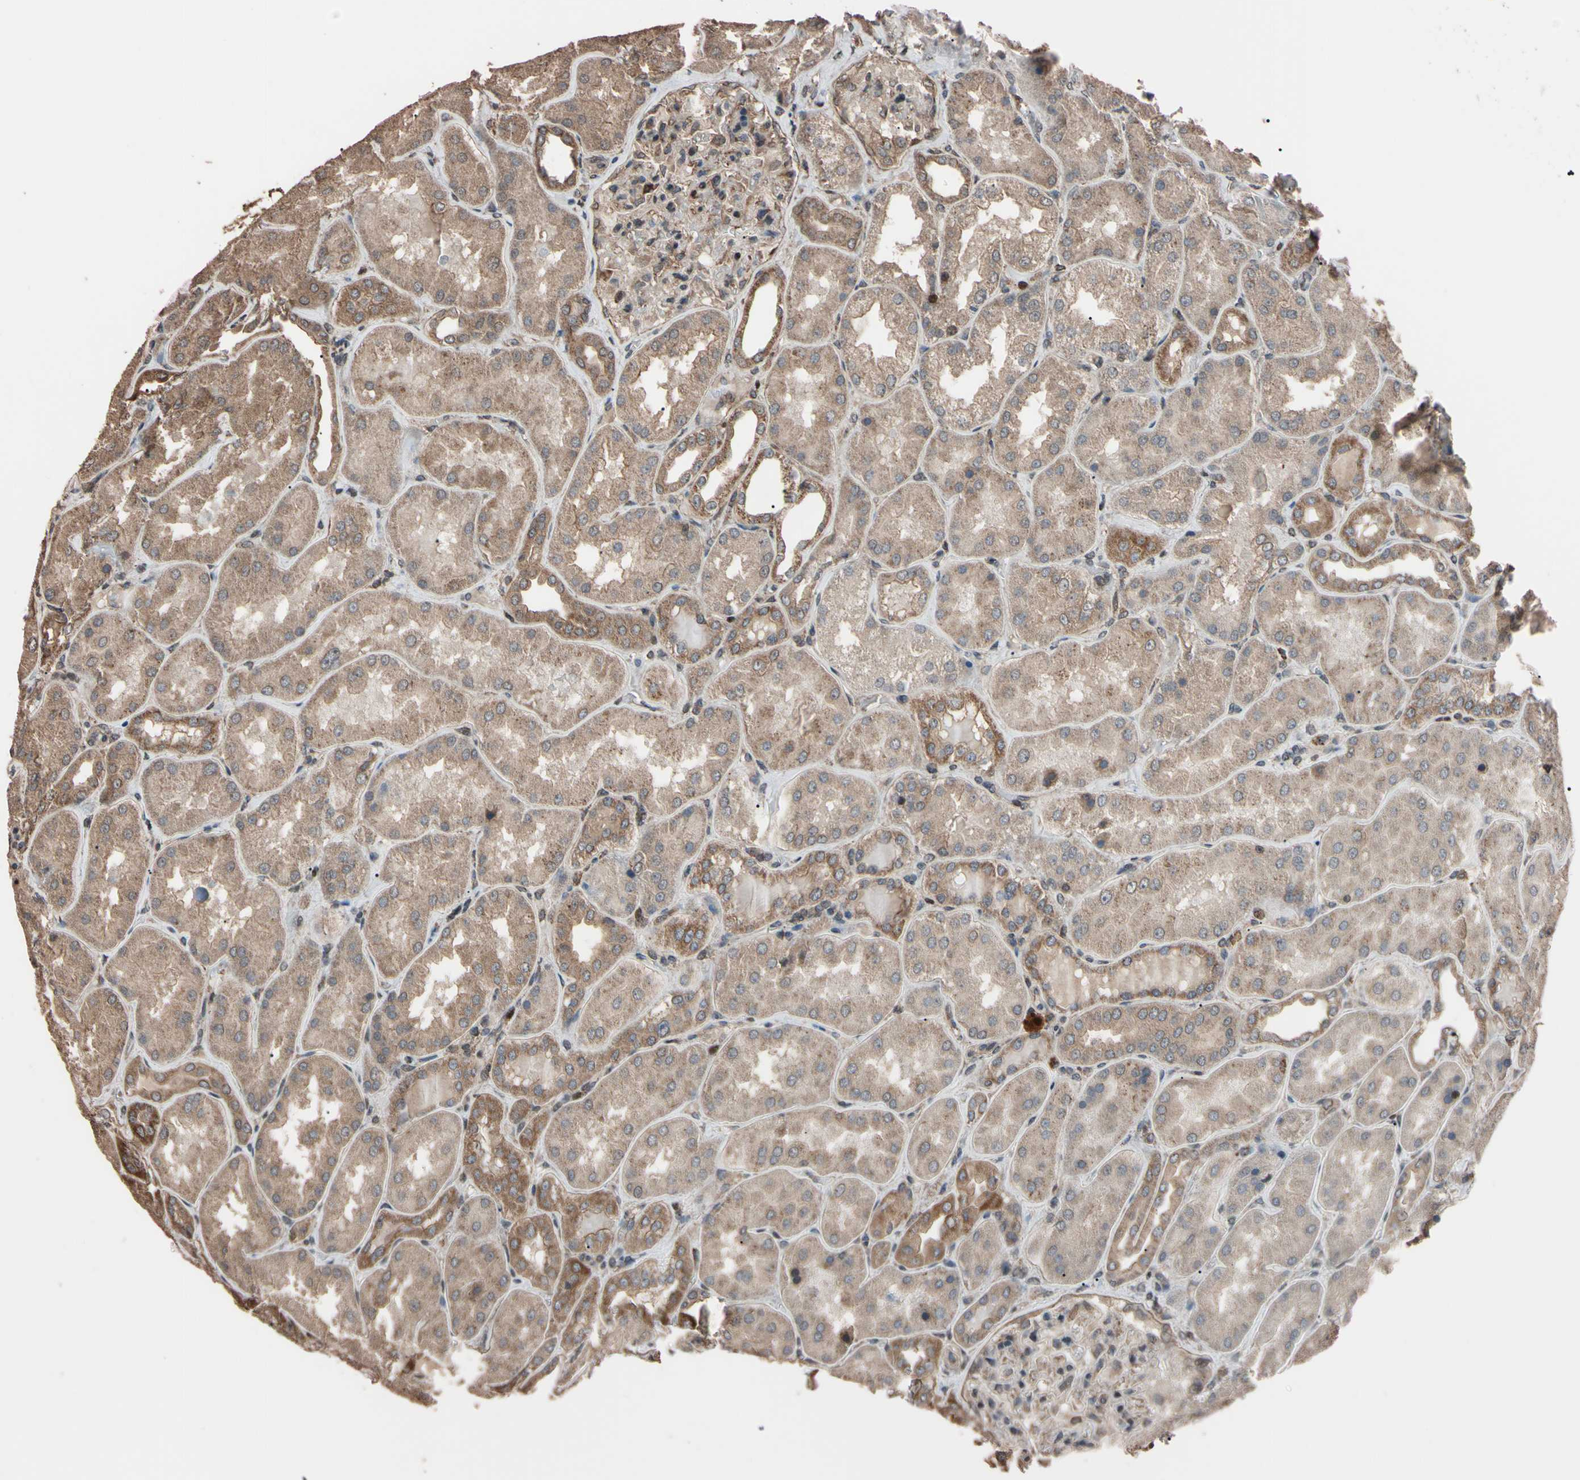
{"staining": {"intensity": "weak", "quantity": ">75%", "location": "cytoplasmic/membranous,nuclear"}, "tissue": "kidney", "cell_type": "Cells in glomeruli", "image_type": "normal", "snomed": [{"axis": "morphology", "description": "Normal tissue, NOS"}, {"axis": "topography", "description": "Kidney"}], "caption": "Immunohistochemistry photomicrograph of benign kidney stained for a protein (brown), which demonstrates low levels of weak cytoplasmic/membranous,nuclear staining in about >75% of cells in glomeruli.", "gene": "TNFRSF1A", "patient": {"sex": "female", "age": 56}}